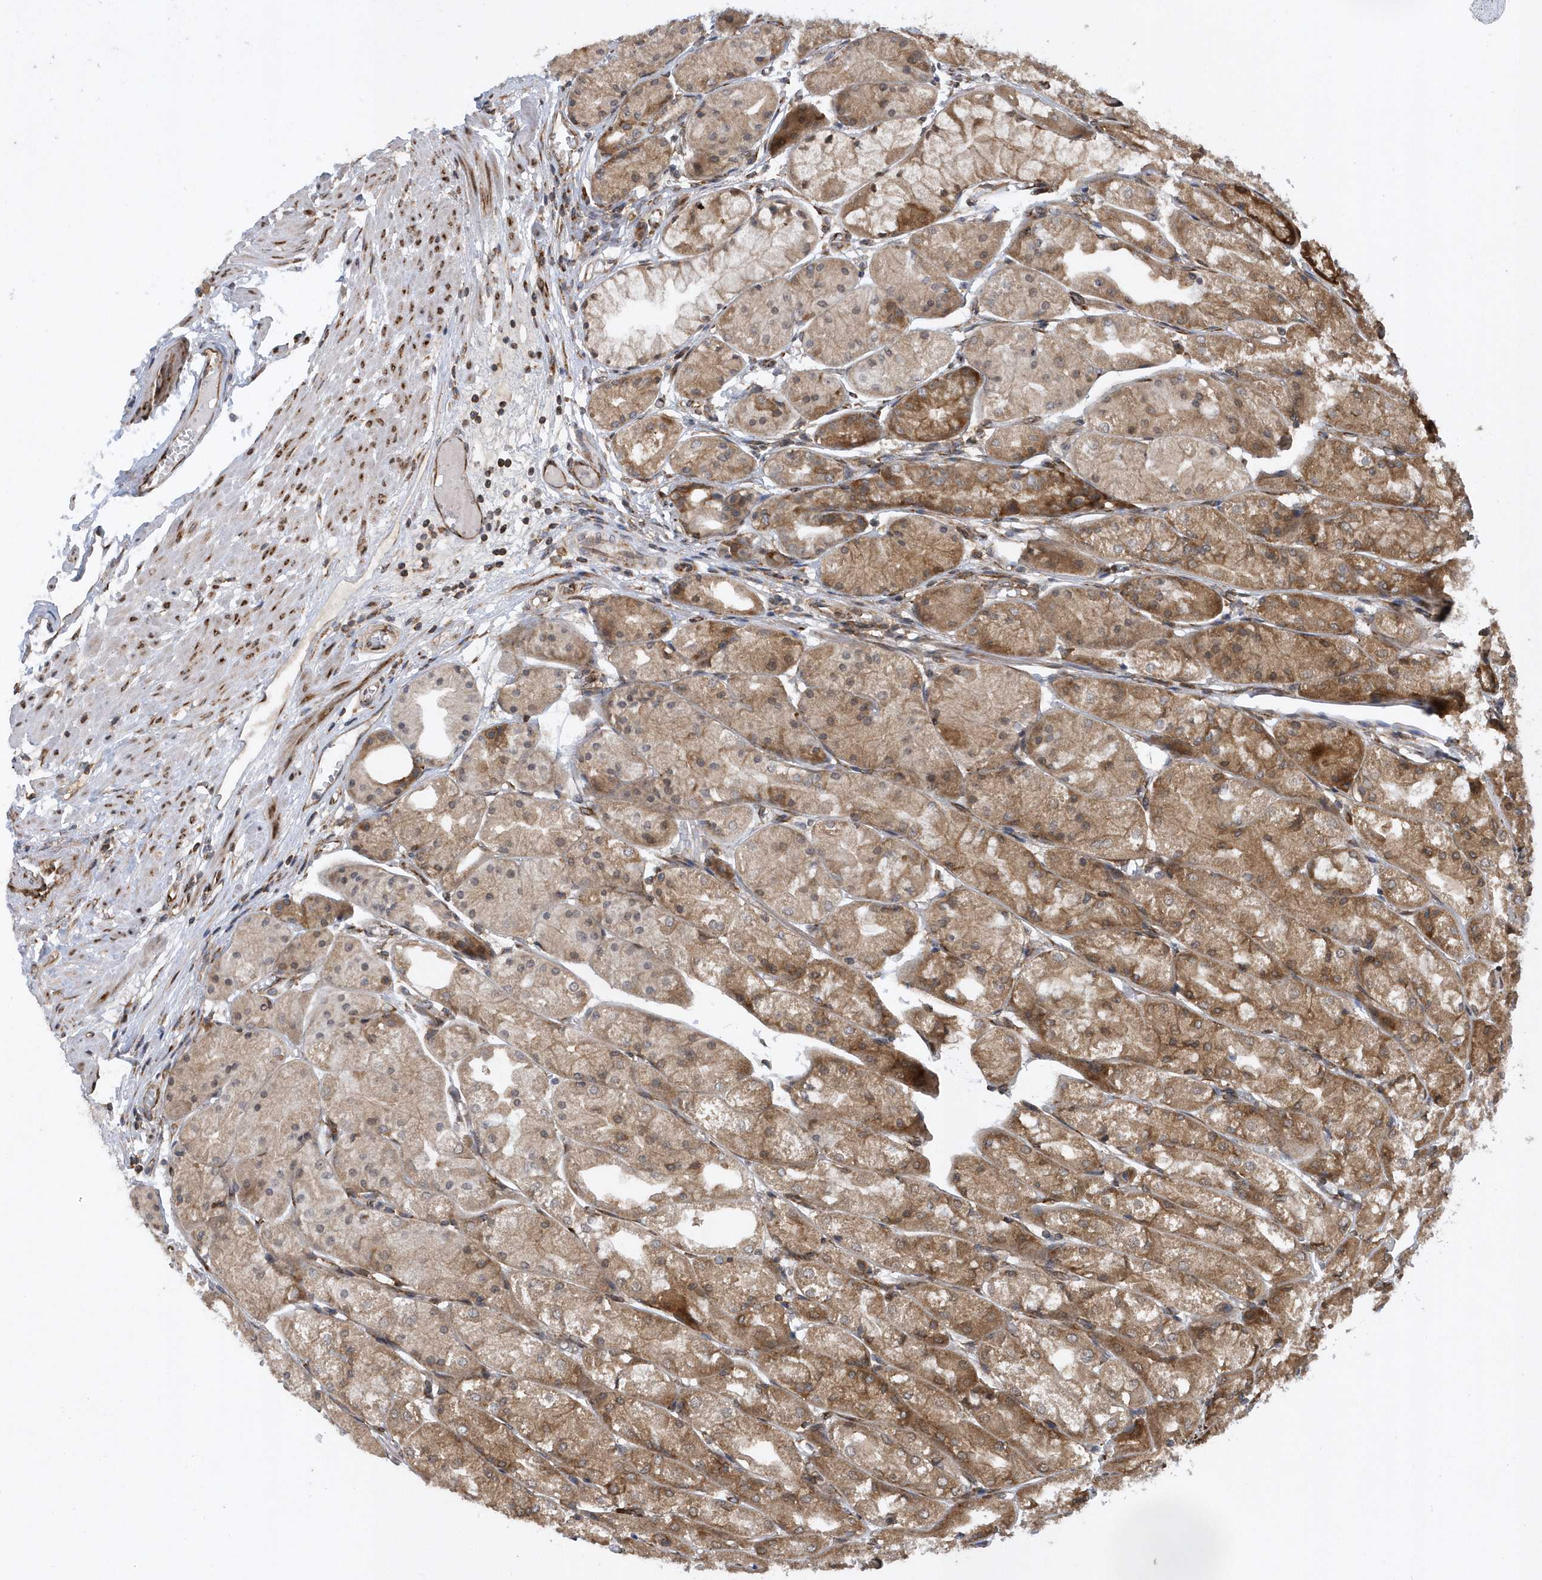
{"staining": {"intensity": "strong", "quantity": ">75%", "location": "cytoplasmic/membranous"}, "tissue": "stomach", "cell_type": "Glandular cells", "image_type": "normal", "snomed": [{"axis": "morphology", "description": "Normal tissue, NOS"}, {"axis": "topography", "description": "Stomach, upper"}], "caption": "An image of stomach stained for a protein shows strong cytoplasmic/membranous brown staining in glandular cells. Immunohistochemistry (ihc) stains the protein of interest in brown and the nuclei are stained blue.", "gene": "PHF1", "patient": {"sex": "male", "age": 72}}